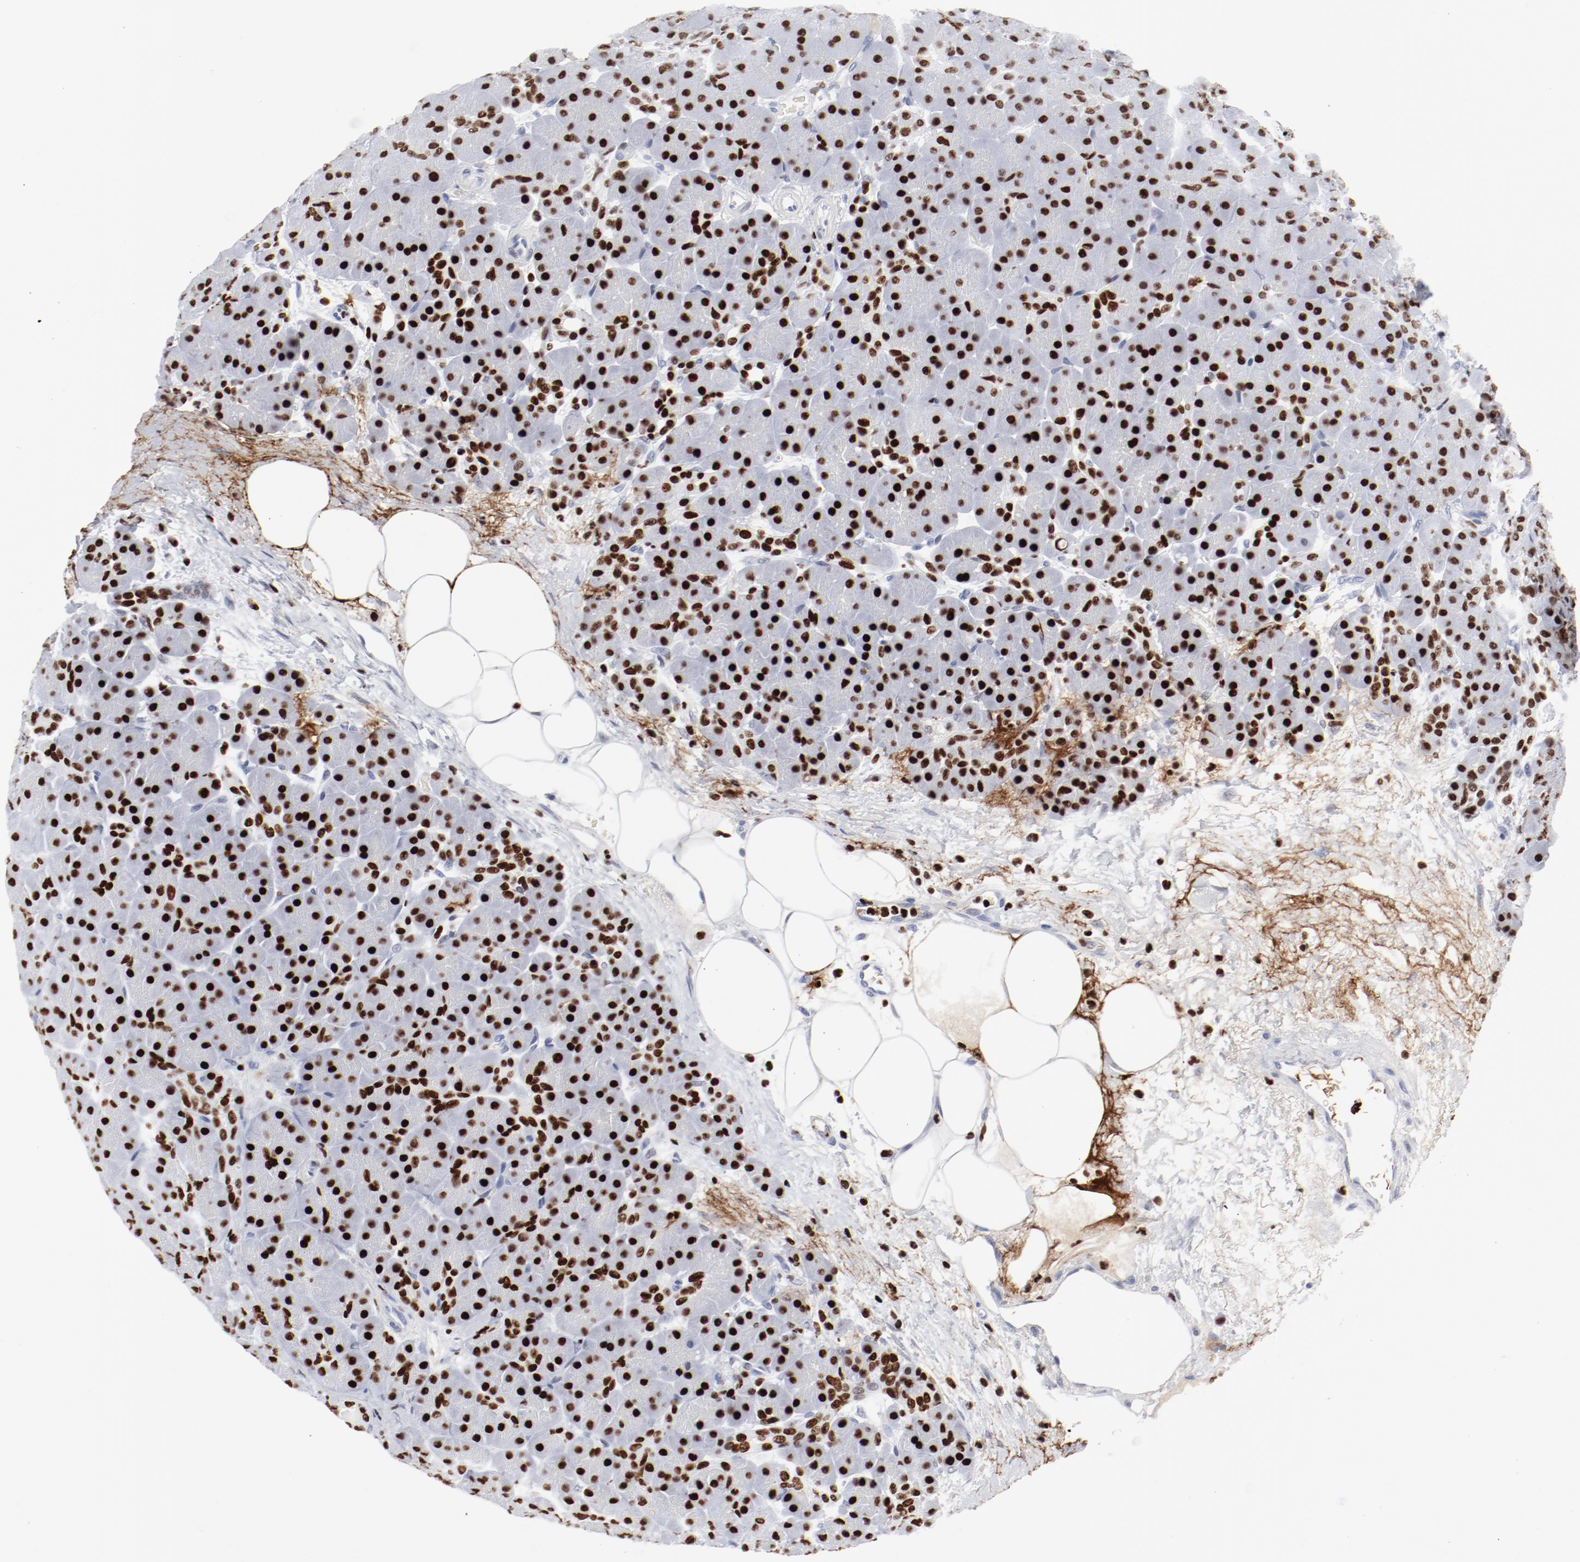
{"staining": {"intensity": "strong", "quantity": ">75%", "location": "nuclear"}, "tissue": "pancreas", "cell_type": "Exocrine glandular cells", "image_type": "normal", "snomed": [{"axis": "morphology", "description": "Normal tissue, NOS"}, {"axis": "topography", "description": "Pancreas"}], "caption": "This is an image of IHC staining of normal pancreas, which shows strong positivity in the nuclear of exocrine glandular cells.", "gene": "SMARCC2", "patient": {"sex": "male", "age": 66}}